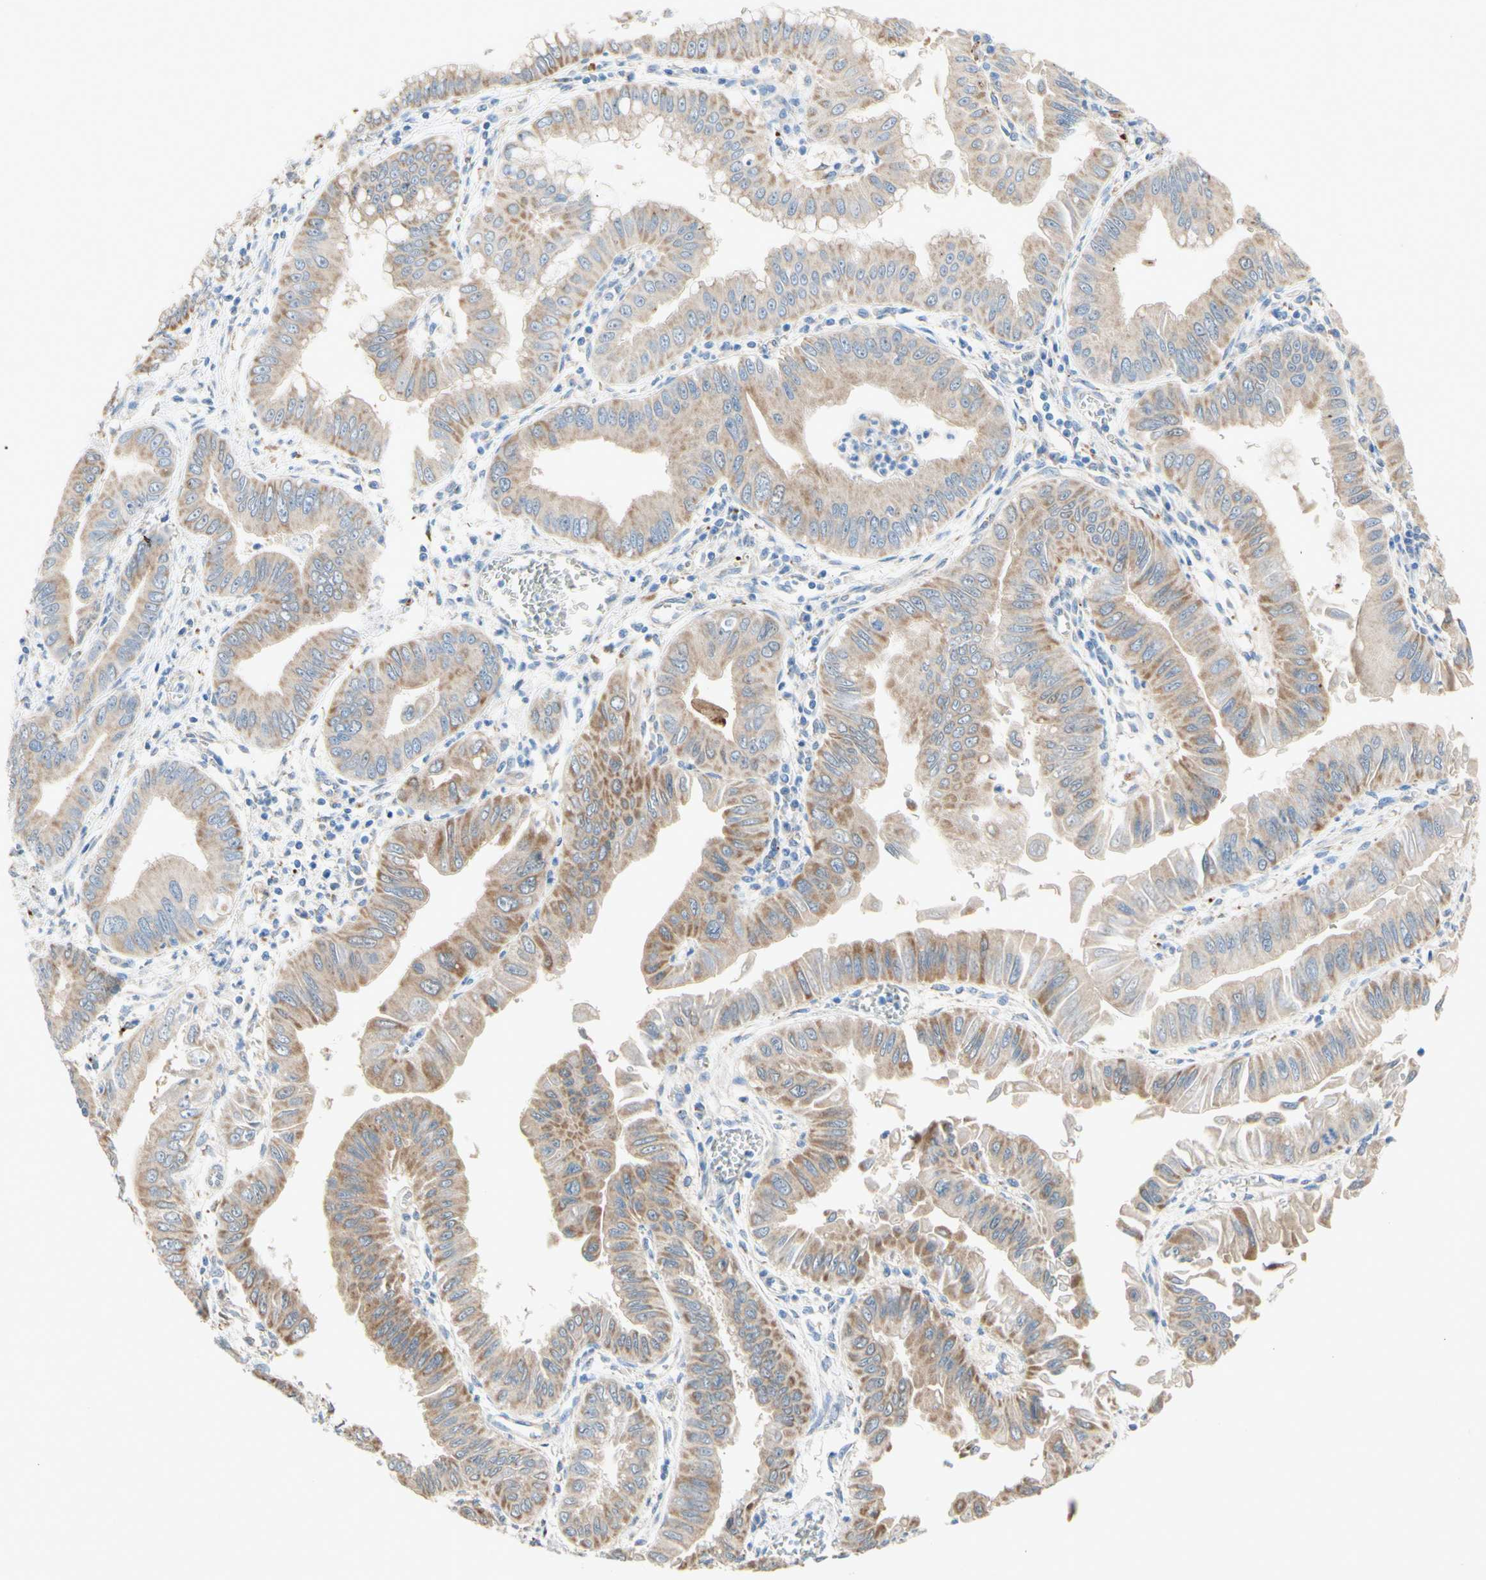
{"staining": {"intensity": "moderate", "quantity": ">75%", "location": "cytoplasmic/membranous"}, "tissue": "pancreatic cancer", "cell_type": "Tumor cells", "image_type": "cancer", "snomed": [{"axis": "morphology", "description": "Normal tissue, NOS"}, {"axis": "topography", "description": "Lymph node"}], "caption": "A micrograph showing moderate cytoplasmic/membranous staining in approximately >75% of tumor cells in pancreatic cancer, as visualized by brown immunohistochemical staining.", "gene": "URB2", "patient": {"sex": "male", "age": 50}}